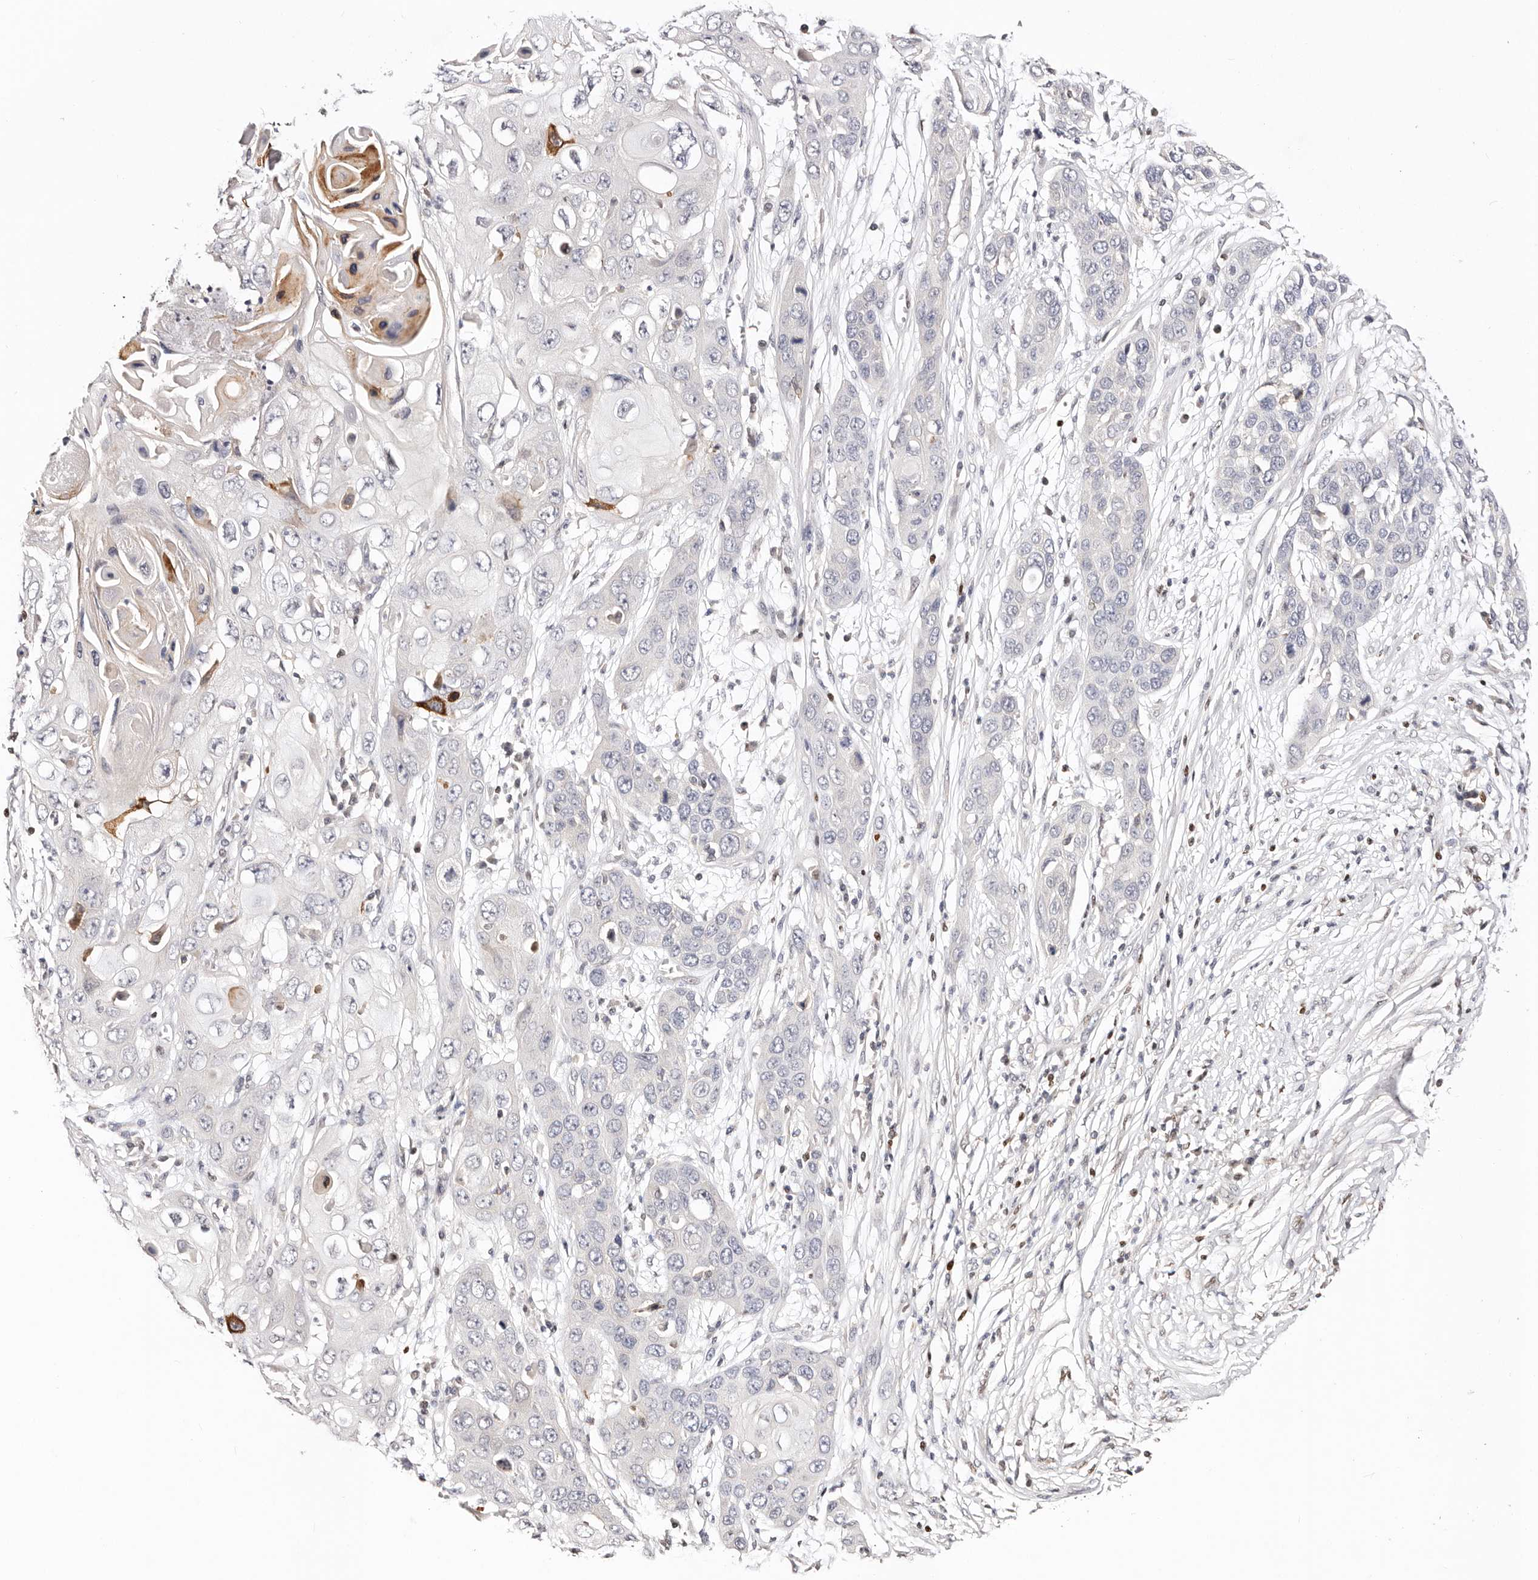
{"staining": {"intensity": "weak", "quantity": "<25%", "location": "cytoplasmic/membranous"}, "tissue": "skin cancer", "cell_type": "Tumor cells", "image_type": "cancer", "snomed": [{"axis": "morphology", "description": "Squamous cell carcinoma, NOS"}, {"axis": "topography", "description": "Skin"}], "caption": "A high-resolution micrograph shows immunohistochemistry (IHC) staining of squamous cell carcinoma (skin), which reveals no significant positivity in tumor cells. Nuclei are stained in blue.", "gene": "IQGAP3", "patient": {"sex": "male", "age": 55}}